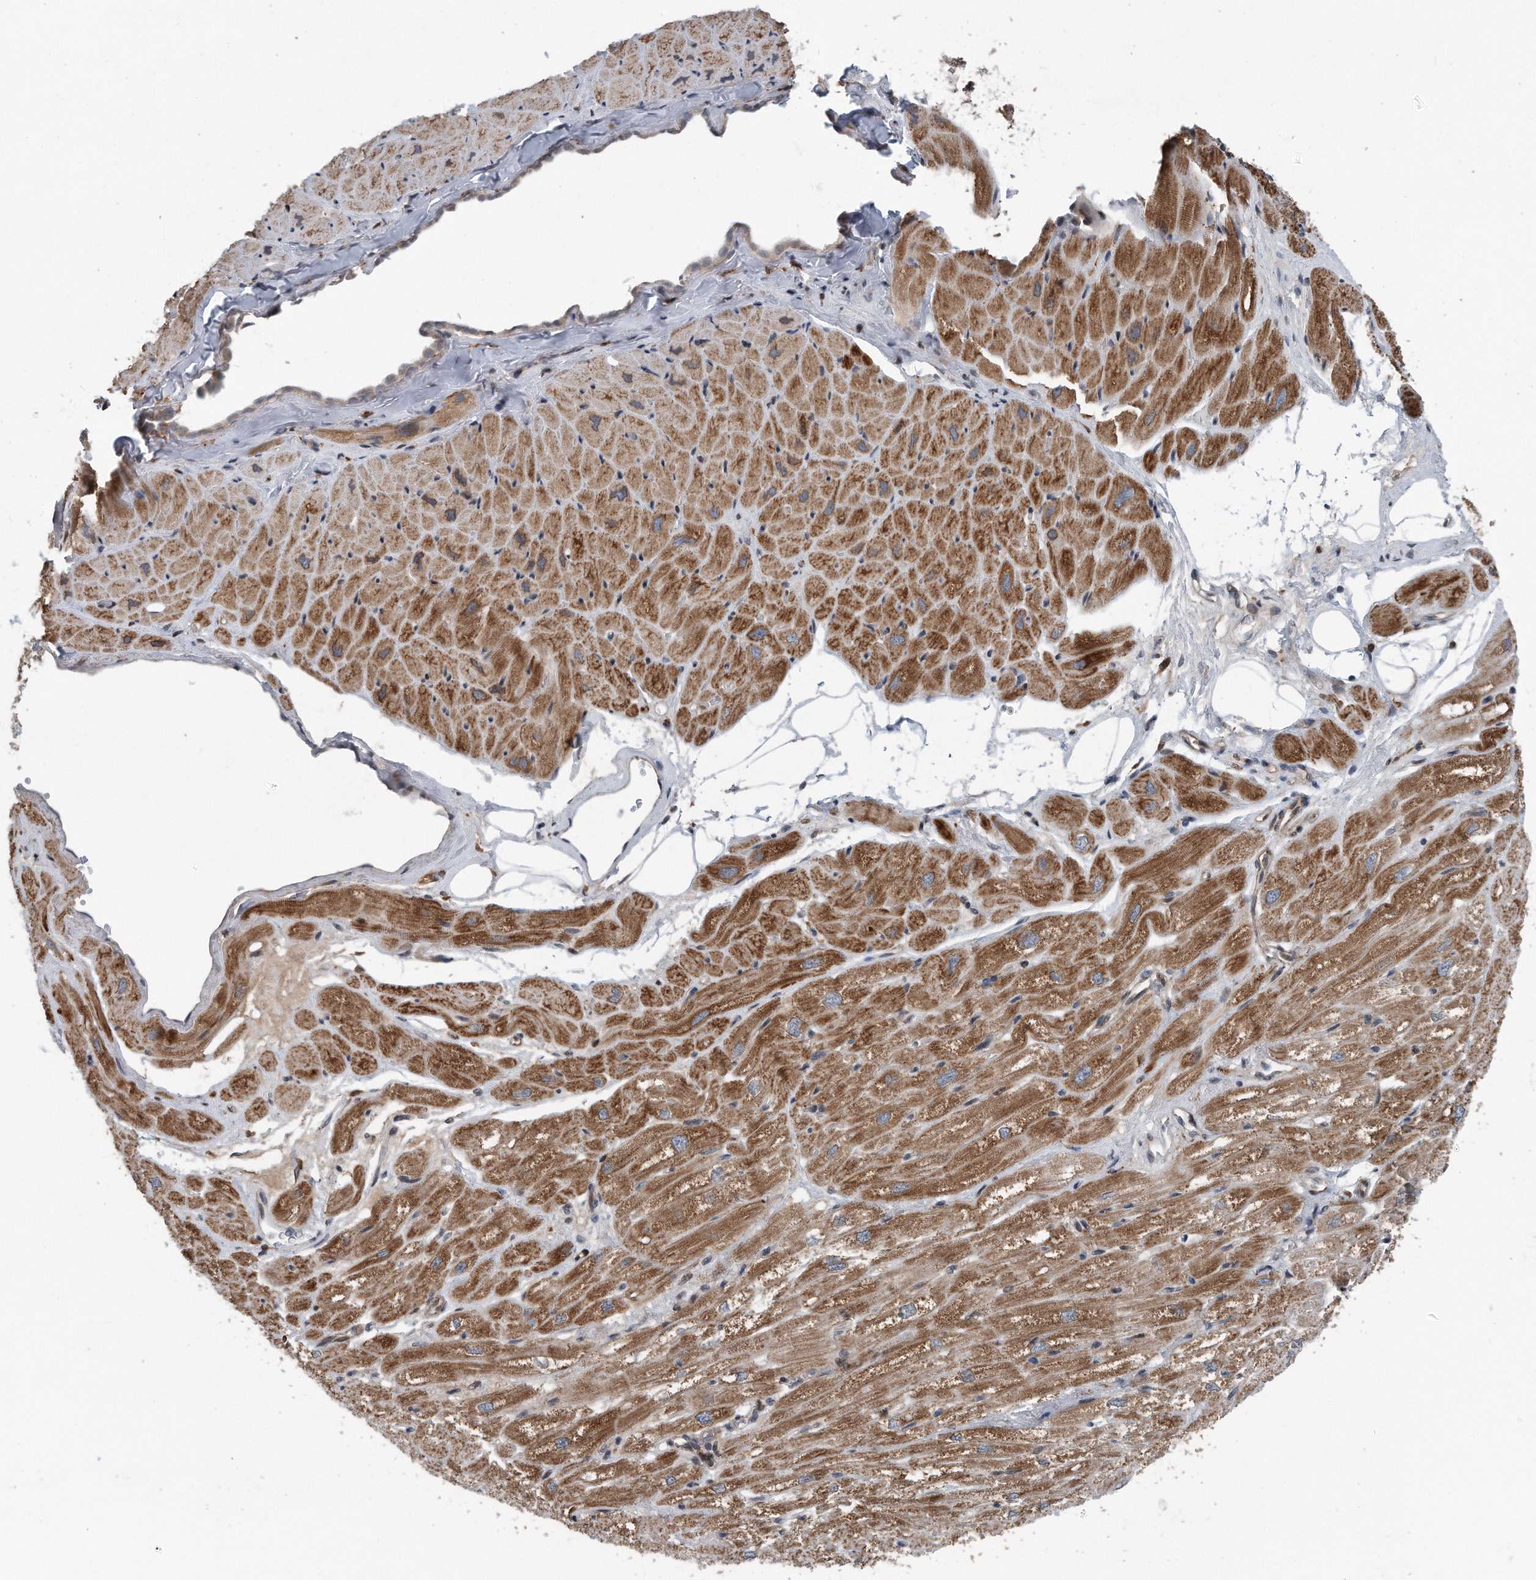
{"staining": {"intensity": "moderate", "quantity": ">75%", "location": "cytoplasmic/membranous"}, "tissue": "heart muscle", "cell_type": "Cardiomyocytes", "image_type": "normal", "snomed": [{"axis": "morphology", "description": "Normal tissue, NOS"}, {"axis": "topography", "description": "Heart"}], "caption": "Heart muscle stained with DAB (3,3'-diaminobenzidine) immunohistochemistry (IHC) shows medium levels of moderate cytoplasmic/membranous staining in approximately >75% of cardiomyocytes. (DAB IHC, brown staining for protein, blue staining for nuclei).", "gene": "DST", "patient": {"sex": "male", "age": 50}}